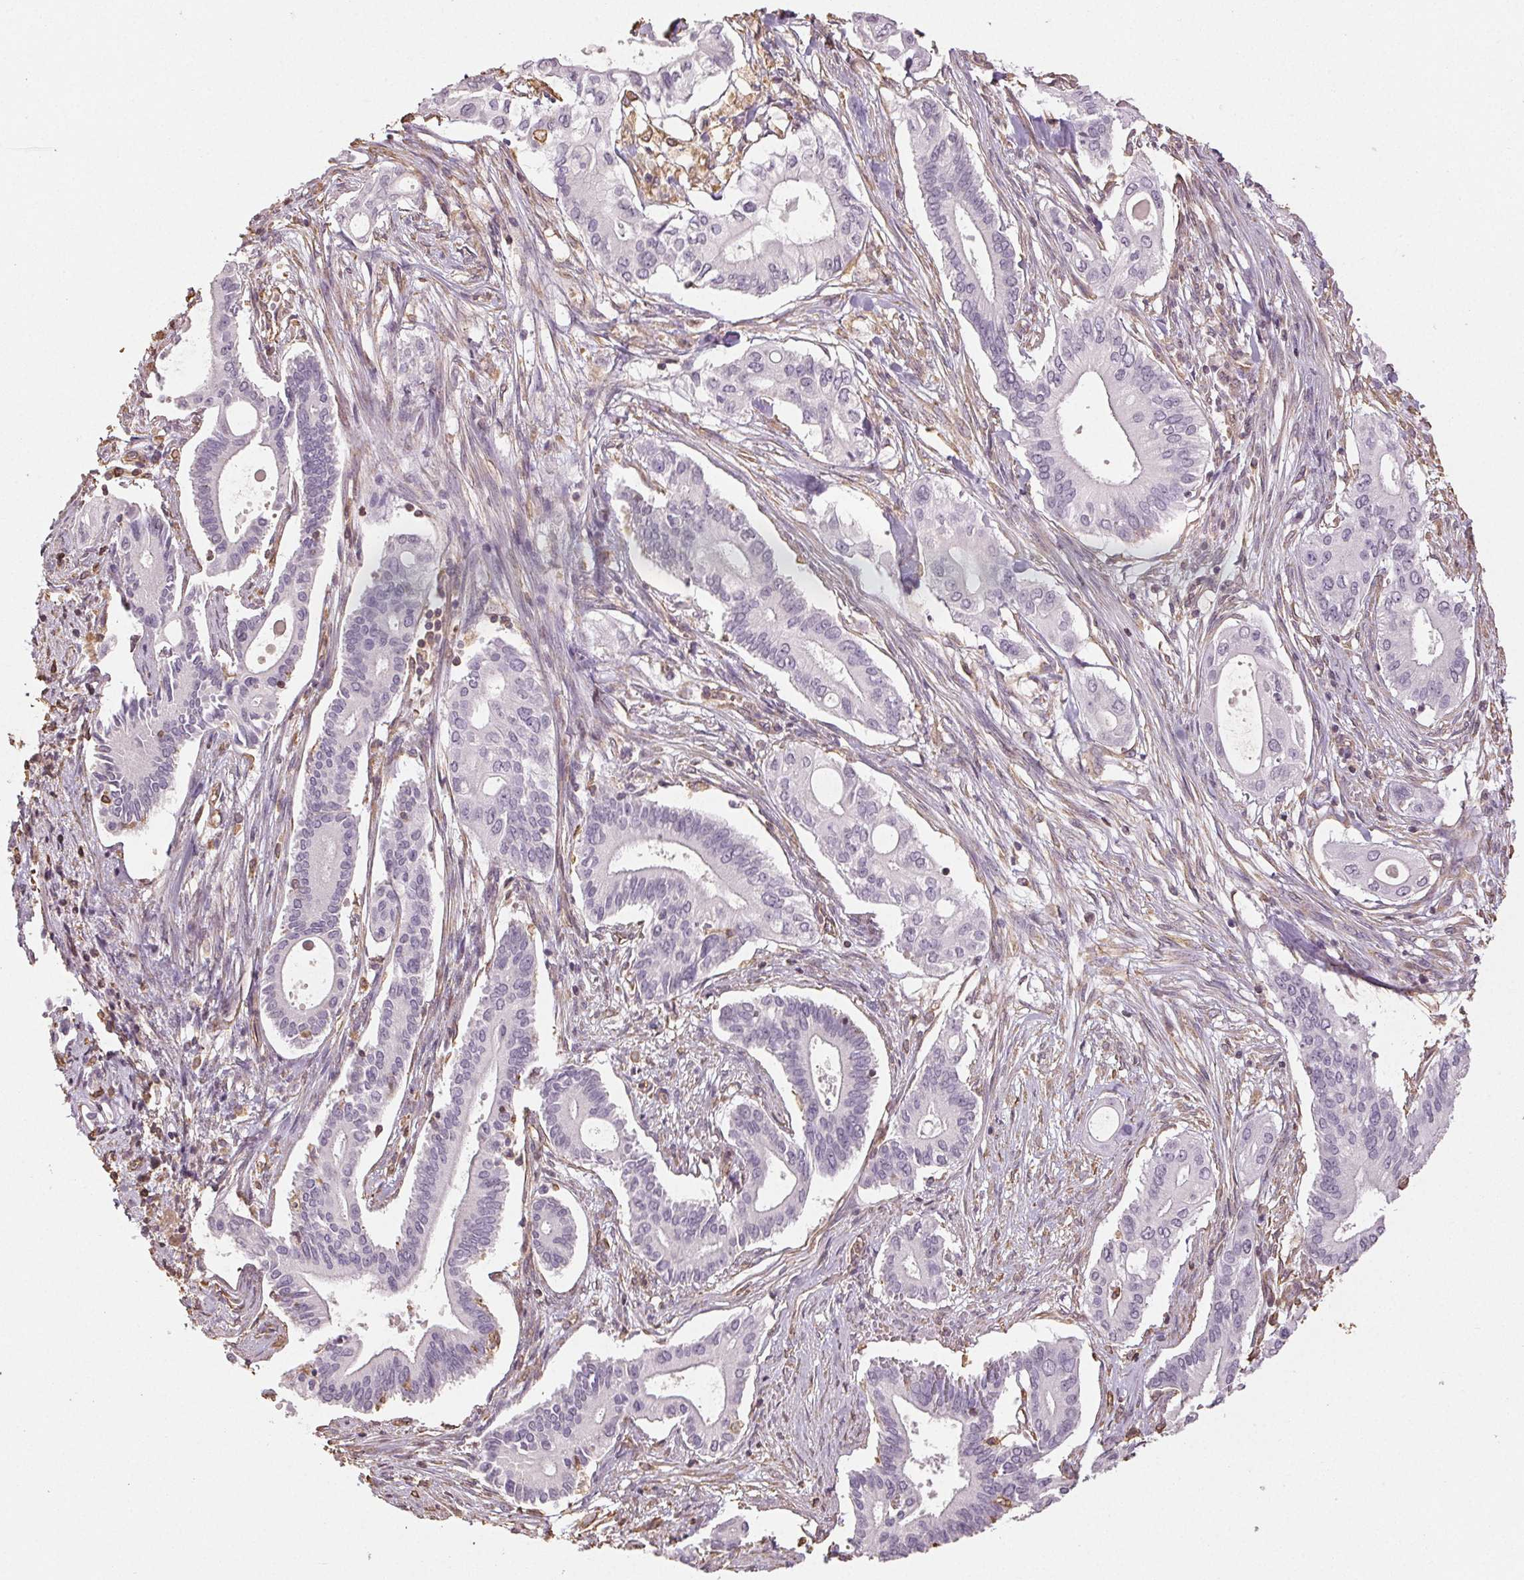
{"staining": {"intensity": "negative", "quantity": "none", "location": "none"}, "tissue": "pancreatic cancer", "cell_type": "Tumor cells", "image_type": "cancer", "snomed": [{"axis": "morphology", "description": "Adenocarcinoma, NOS"}, {"axis": "topography", "description": "Pancreas"}], "caption": "IHC photomicrograph of human pancreatic adenocarcinoma stained for a protein (brown), which reveals no staining in tumor cells.", "gene": "COL7A1", "patient": {"sex": "female", "age": 68}}